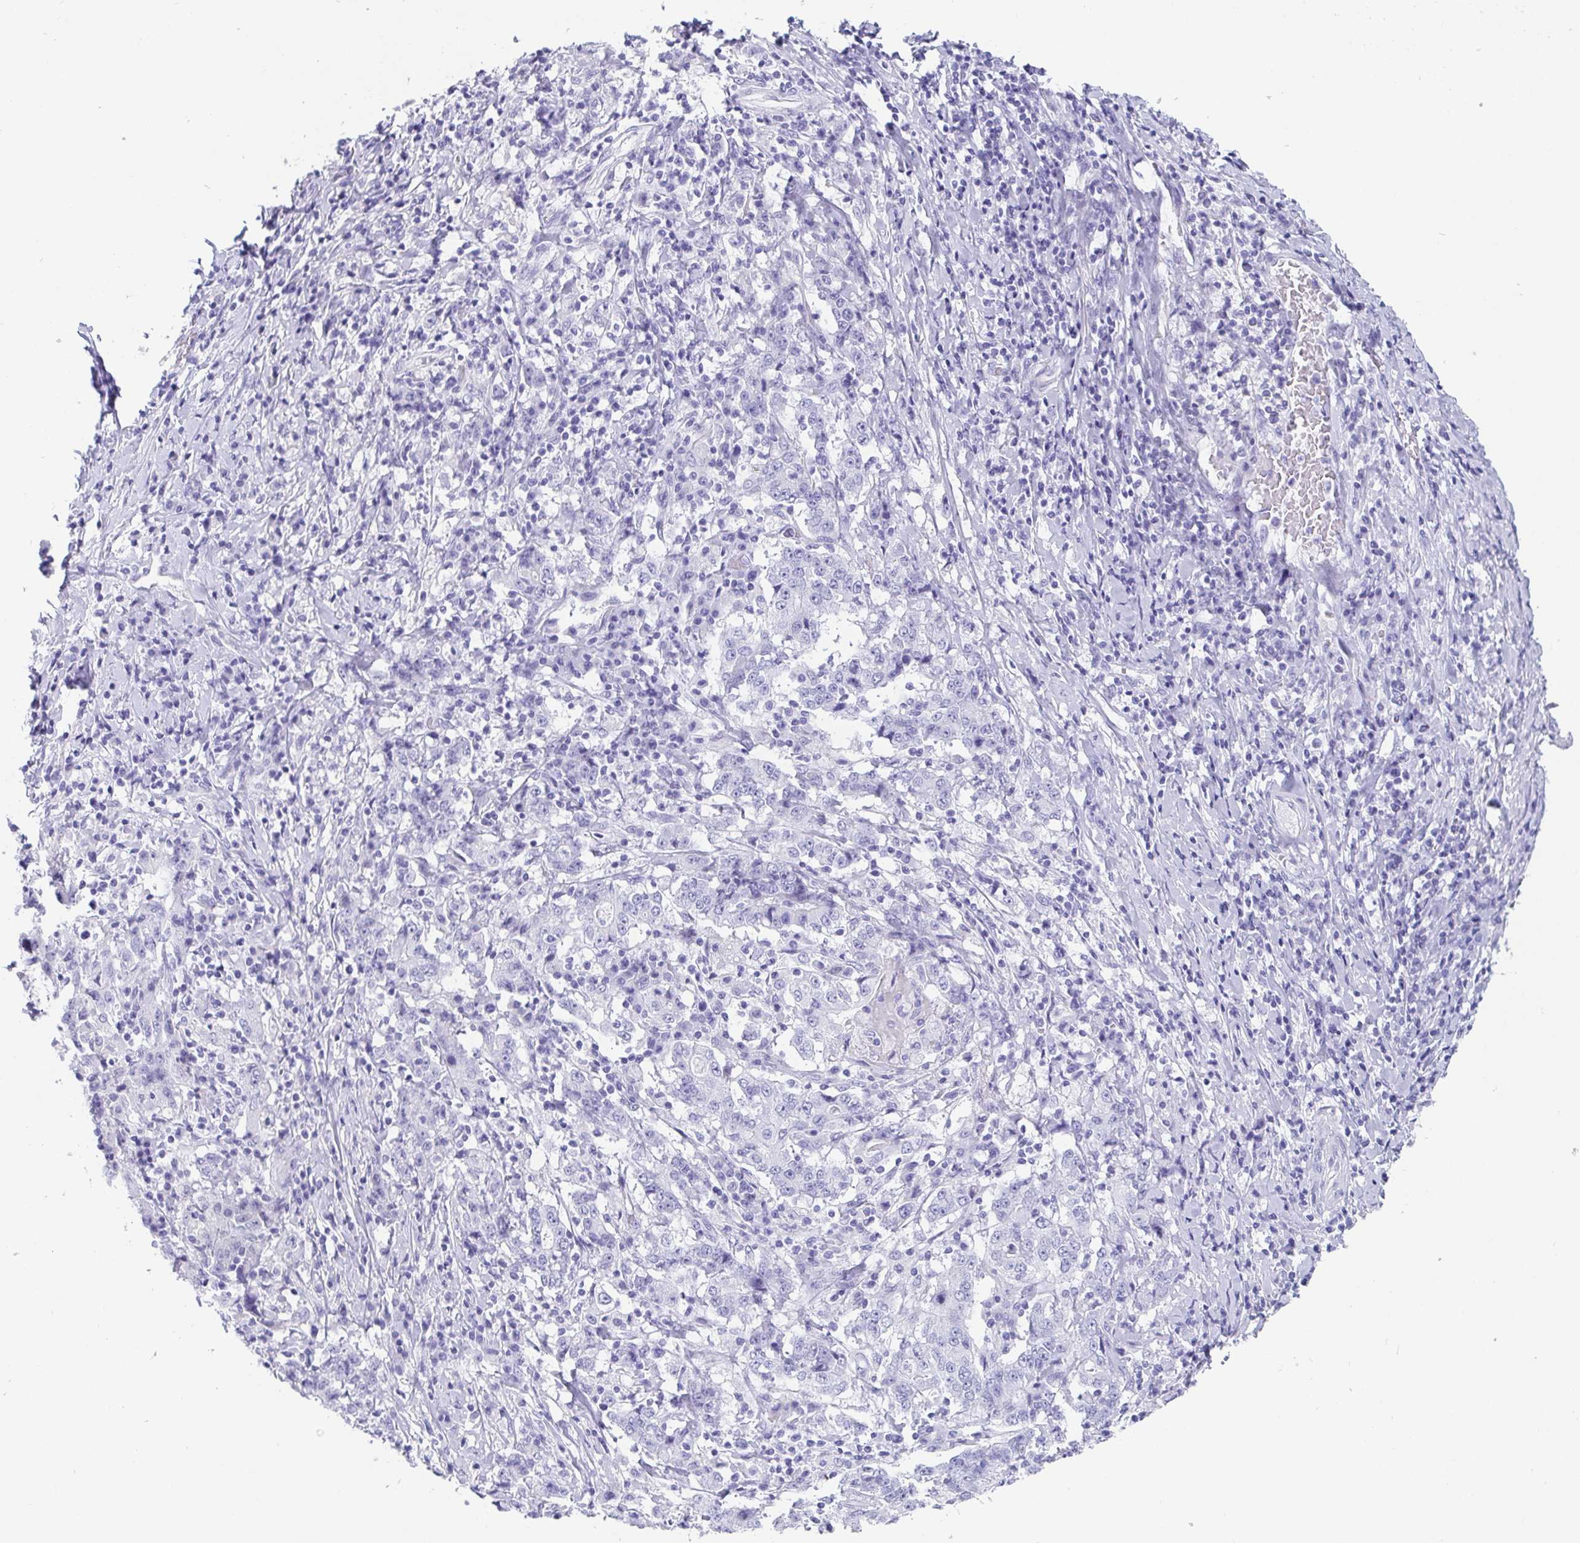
{"staining": {"intensity": "negative", "quantity": "none", "location": "none"}, "tissue": "stomach cancer", "cell_type": "Tumor cells", "image_type": "cancer", "snomed": [{"axis": "morphology", "description": "Normal tissue, NOS"}, {"axis": "morphology", "description": "Adenocarcinoma, NOS"}, {"axis": "topography", "description": "Stomach, upper"}, {"axis": "topography", "description": "Stomach"}], "caption": "A high-resolution image shows immunohistochemistry staining of adenocarcinoma (stomach), which shows no significant expression in tumor cells.", "gene": "SCGN", "patient": {"sex": "male", "age": 59}}